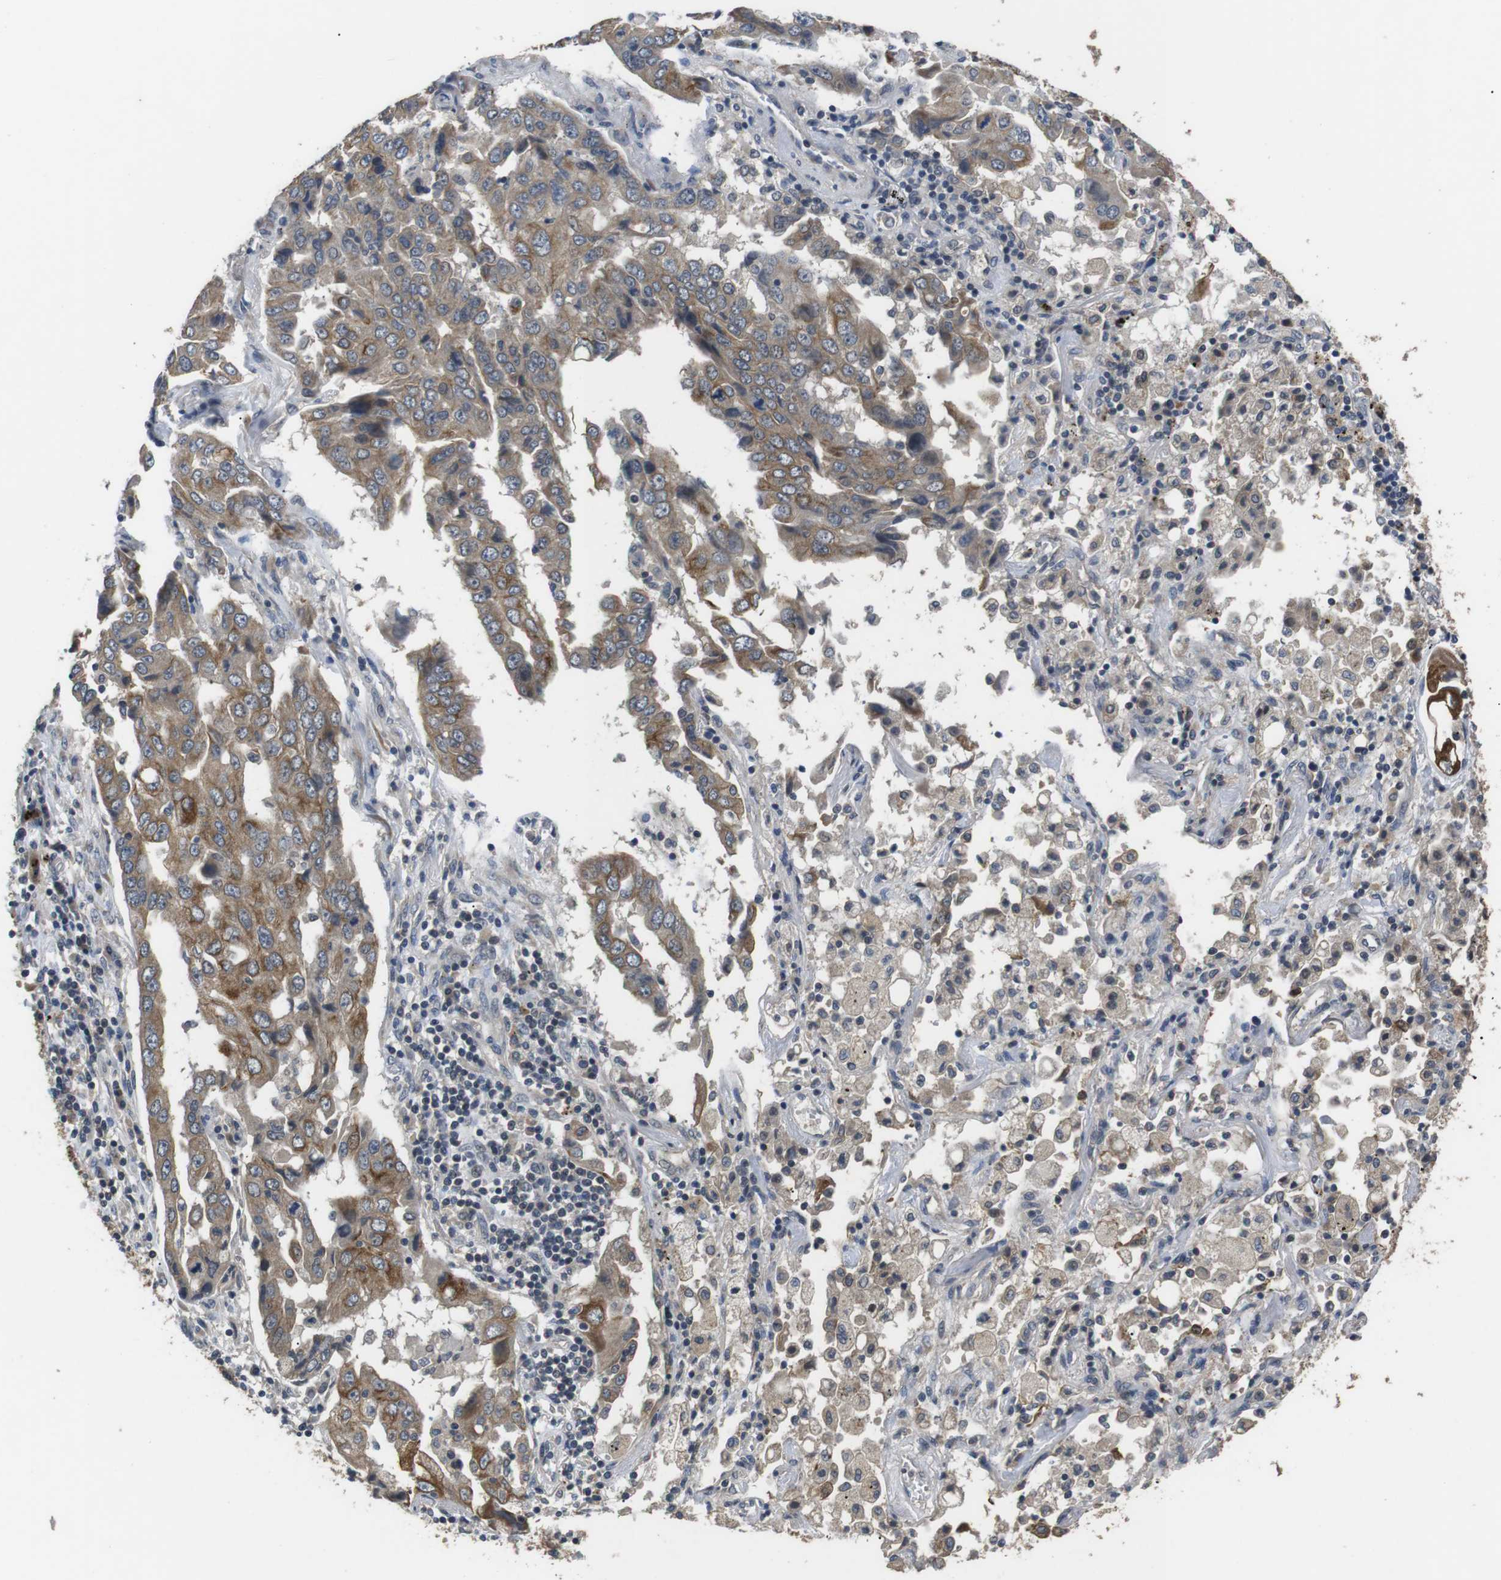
{"staining": {"intensity": "moderate", "quantity": ">75%", "location": "cytoplasmic/membranous"}, "tissue": "lung cancer", "cell_type": "Tumor cells", "image_type": "cancer", "snomed": [{"axis": "morphology", "description": "Adenocarcinoma, NOS"}, {"axis": "topography", "description": "Lung"}], "caption": "Lung cancer tissue demonstrates moderate cytoplasmic/membranous staining in about >75% of tumor cells (Stains: DAB (3,3'-diaminobenzidine) in brown, nuclei in blue, Microscopy: brightfield microscopy at high magnification).", "gene": "ADGRL3", "patient": {"sex": "female", "age": 65}}